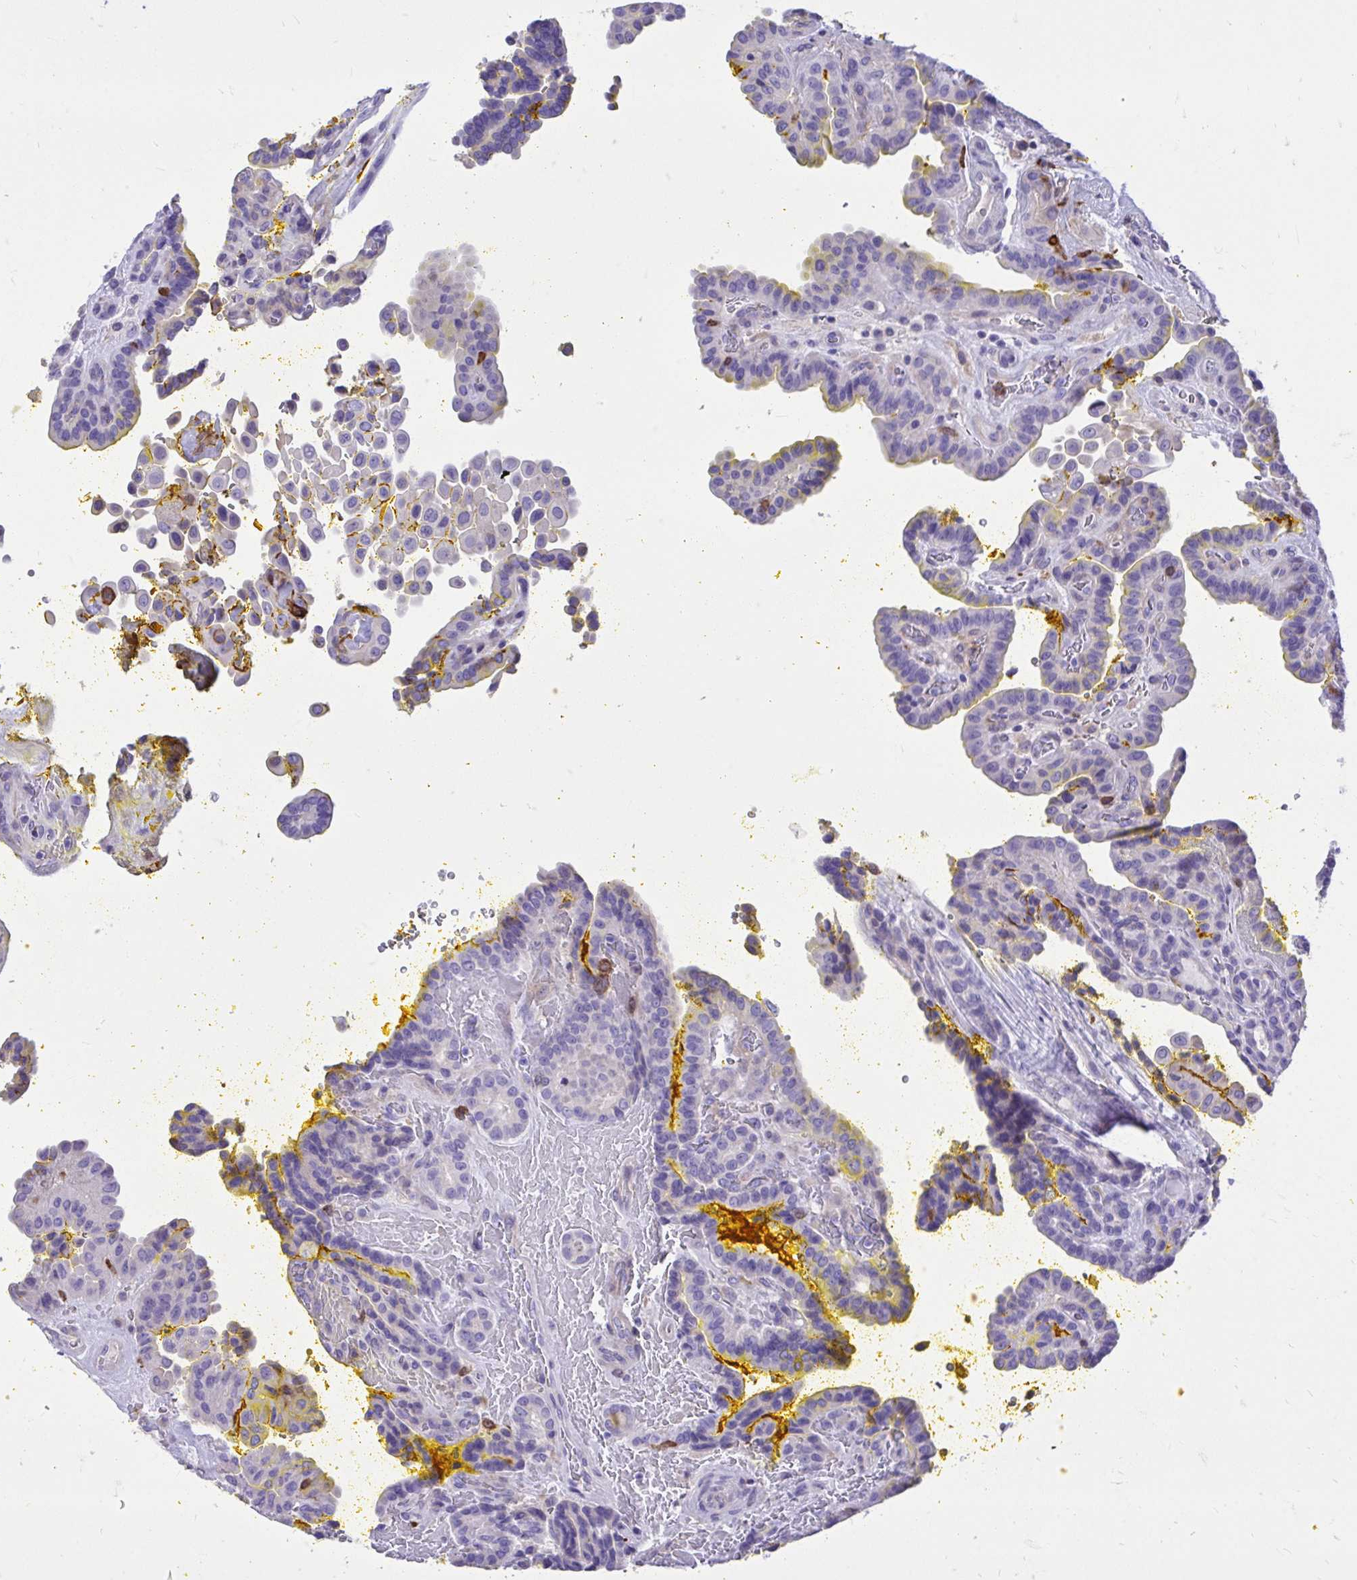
{"staining": {"intensity": "negative", "quantity": "none", "location": "none"}, "tissue": "thyroid cancer", "cell_type": "Tumor cells", "image_type": "cancer", "snomed": [{"axis": "morphology", "description": "Papillary adenocarcinoma, NOS"}, {"axis": "topography", "description": "Thyroid gland"}], "caption": "The histopathology image displays no staining of tumor cells in thyroid papillary adenocarcinoma.", "gene": "TLR7", "patient": {"sex": "male", "age": 87}}